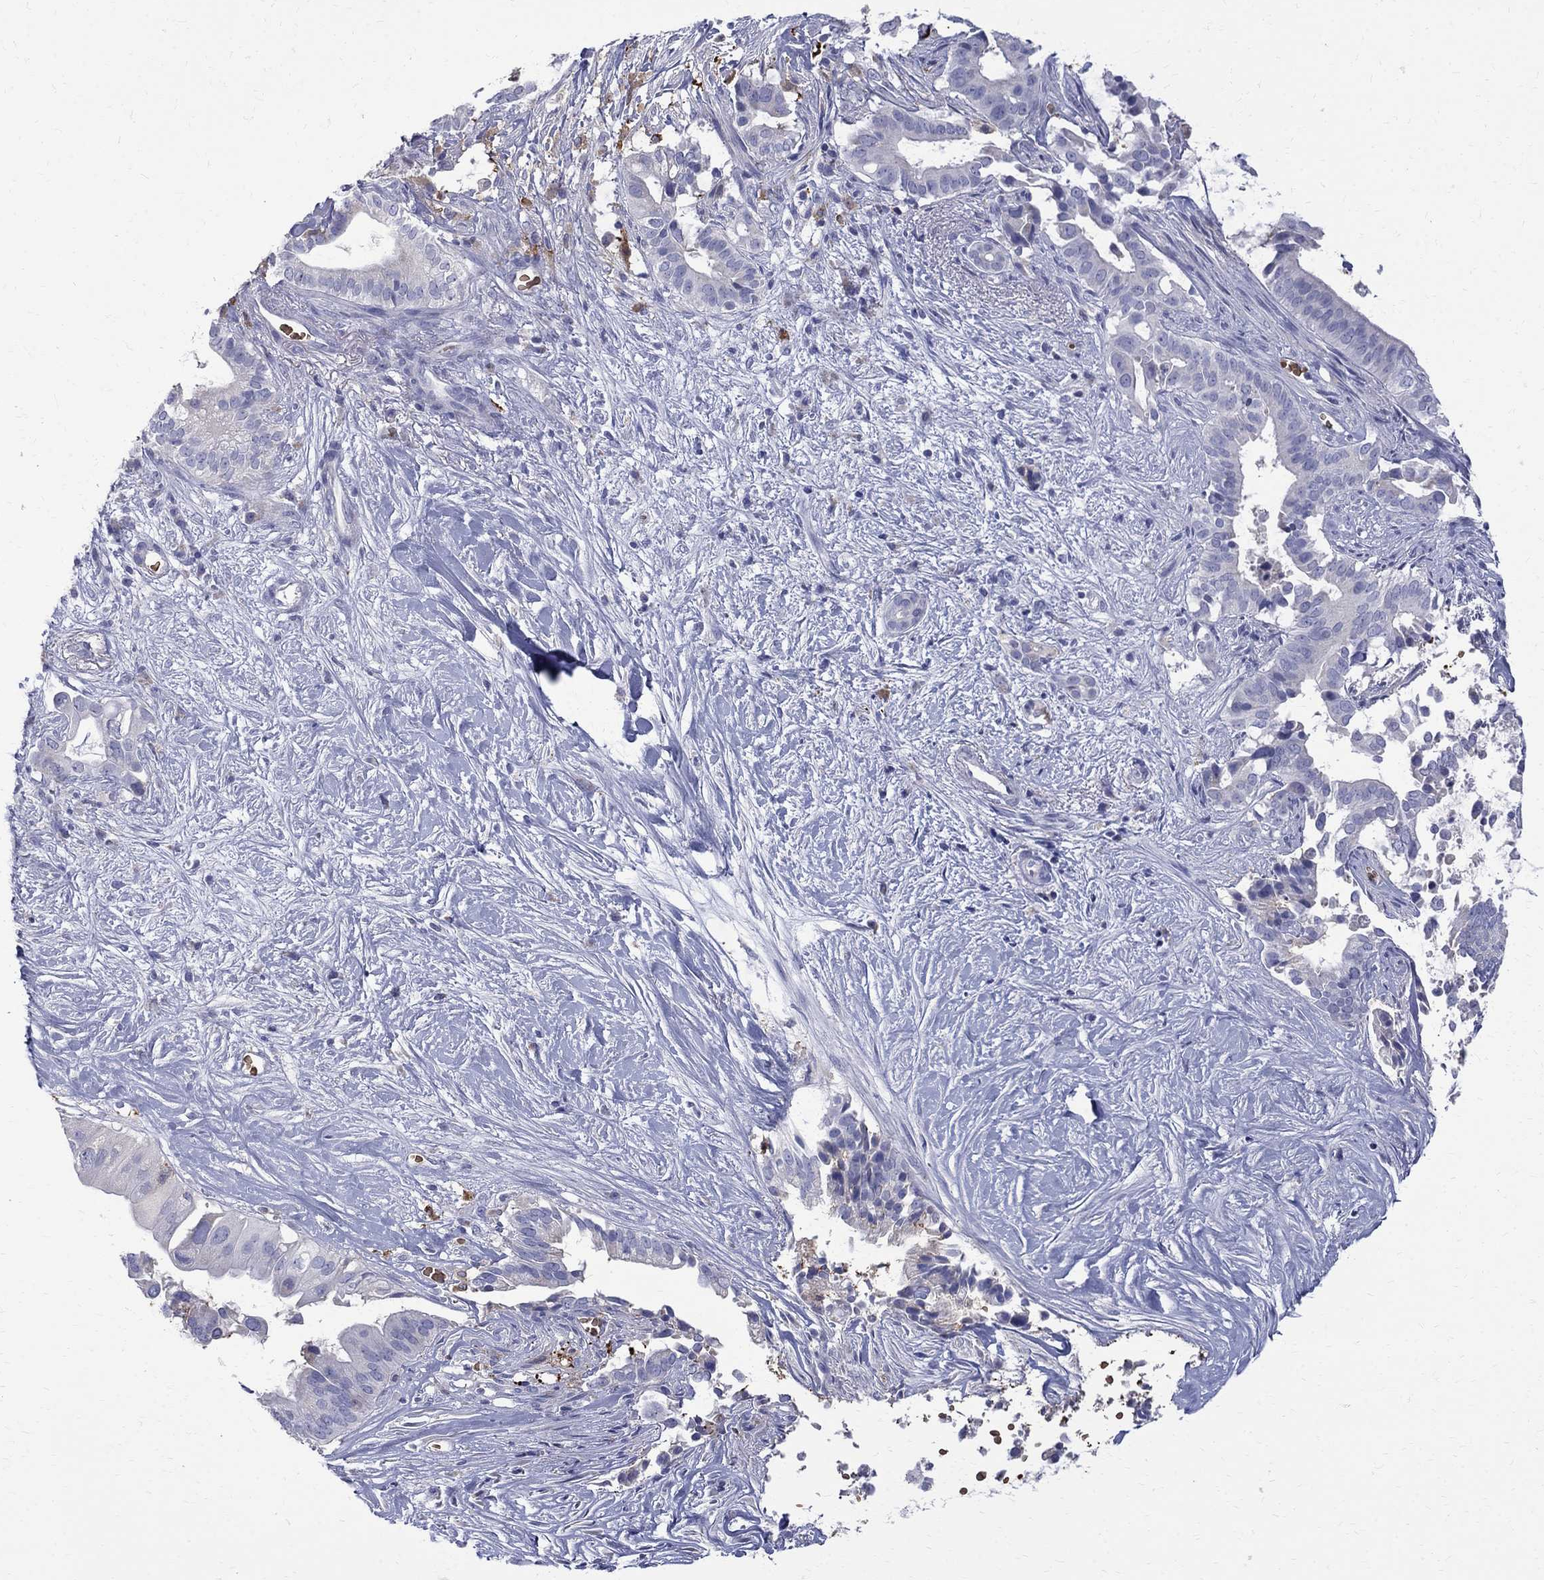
{"staining": {"intensity": "negative", "quantity": "none", "location": "none"}, "tissue": "pancreatic cancer", "cell_type": "Tumor cells", "image_type": "cancer", "snomed": [{"axis": "morphology", "description": "Adenocarcinoma, NOS"}, {"axis": "topography", "description": "Pancreas"}], "caption": "An IHC micrograph of adenocarcinoma (pancreatic) is shown. There is no staining in tumor cells of adenocarcinoma (pancreatic).", "gene": "AGER", "patient": {"sex": "male", "age": 61}}